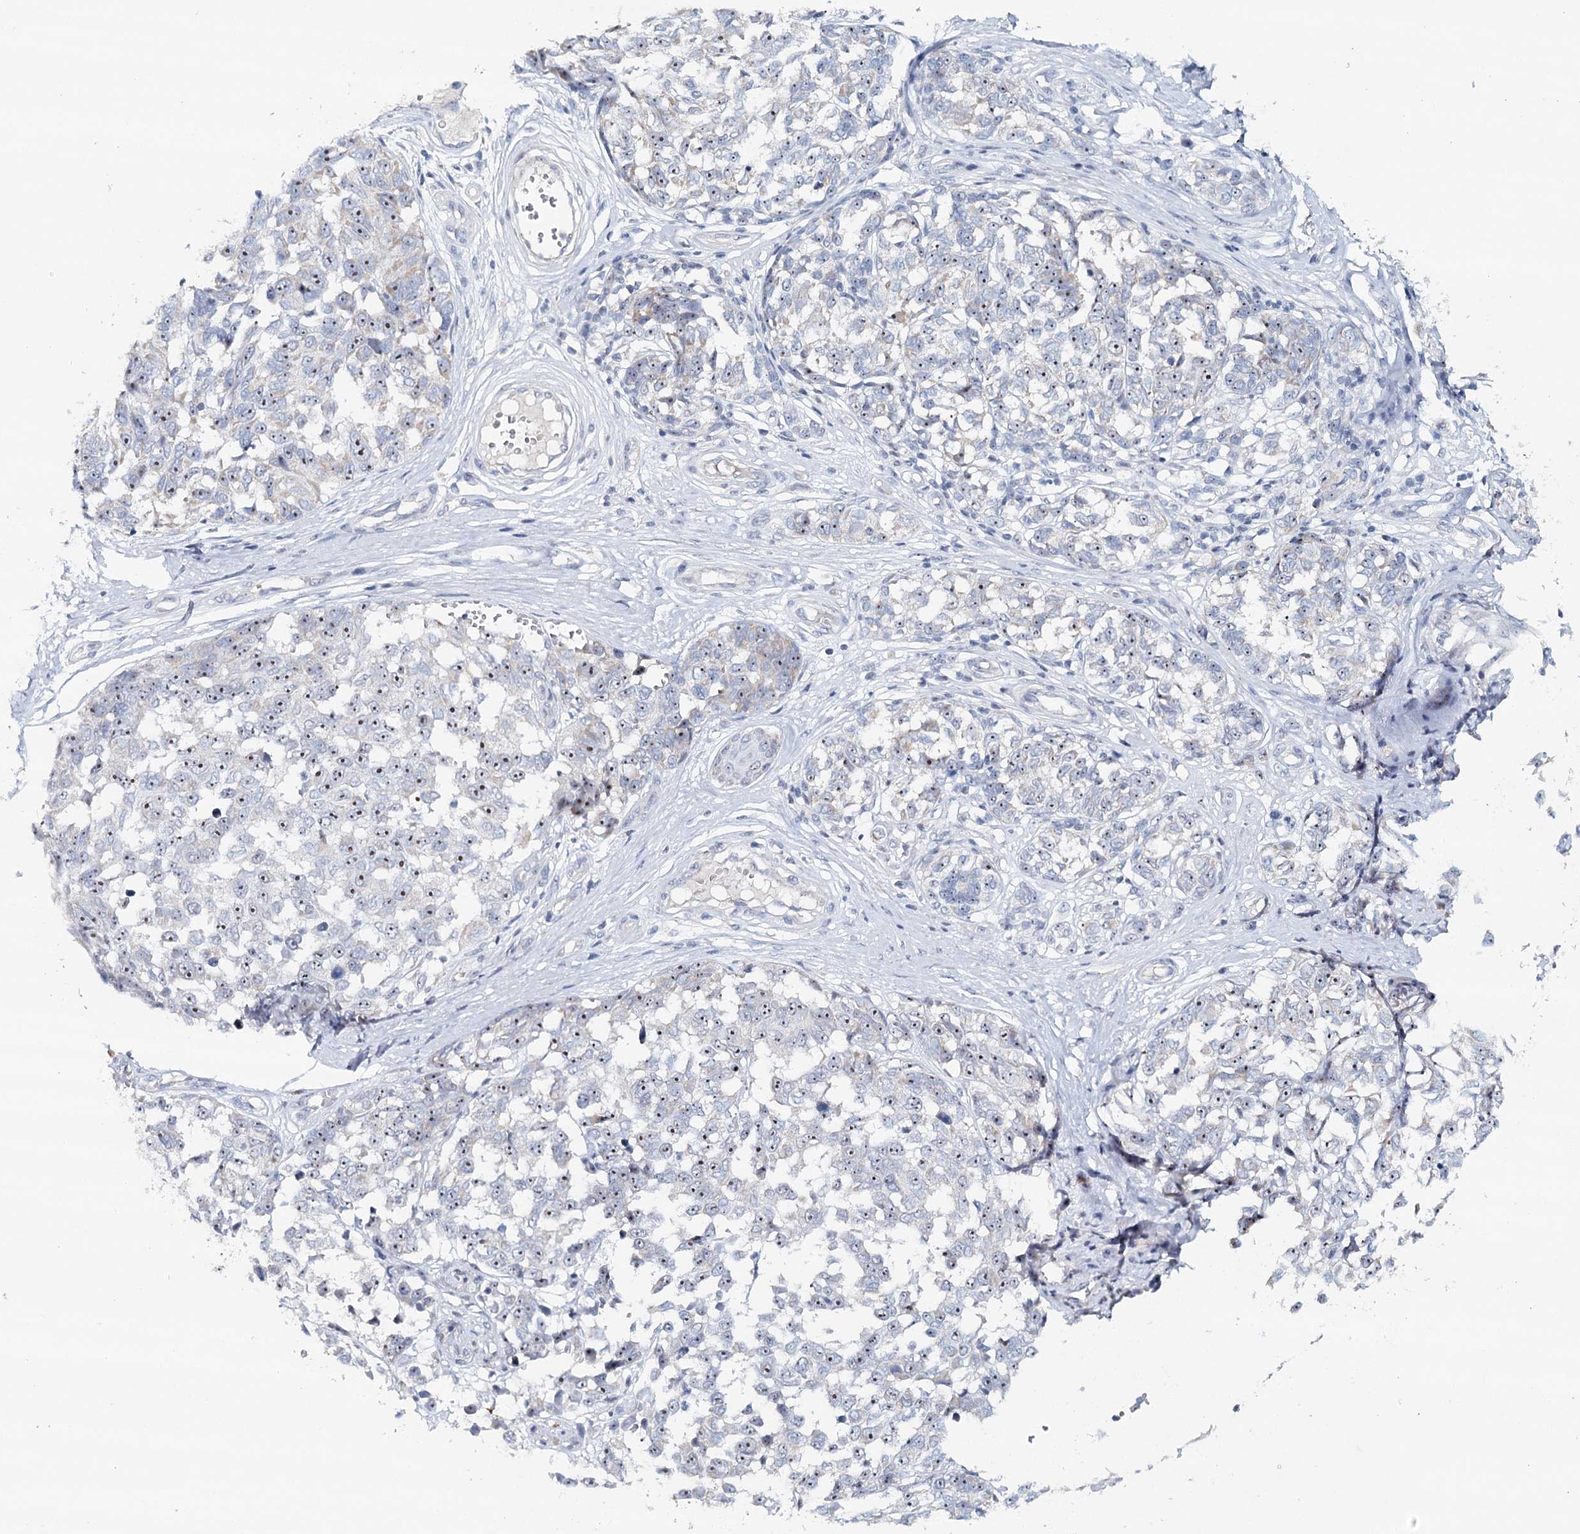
{"staining": {"intensity": "weak", "quantity": "25%-75%", "location": "nuclear"}, "tissue": "melanoma", "cell_type": "Tumor cells", "image_type": "cancer", "snomed": [{"axis": "morphology", "description": "Malignant melanoma, NOS"}, {"axis": "topography", "description": "Skin"}], "caption": "Melanoma stained with immunohistochemistry shows weak nuclear positivity in about 25%-75% of tumor cells.", "gene": "RBM43", "patient": {"sex": "female", "age": 64}}